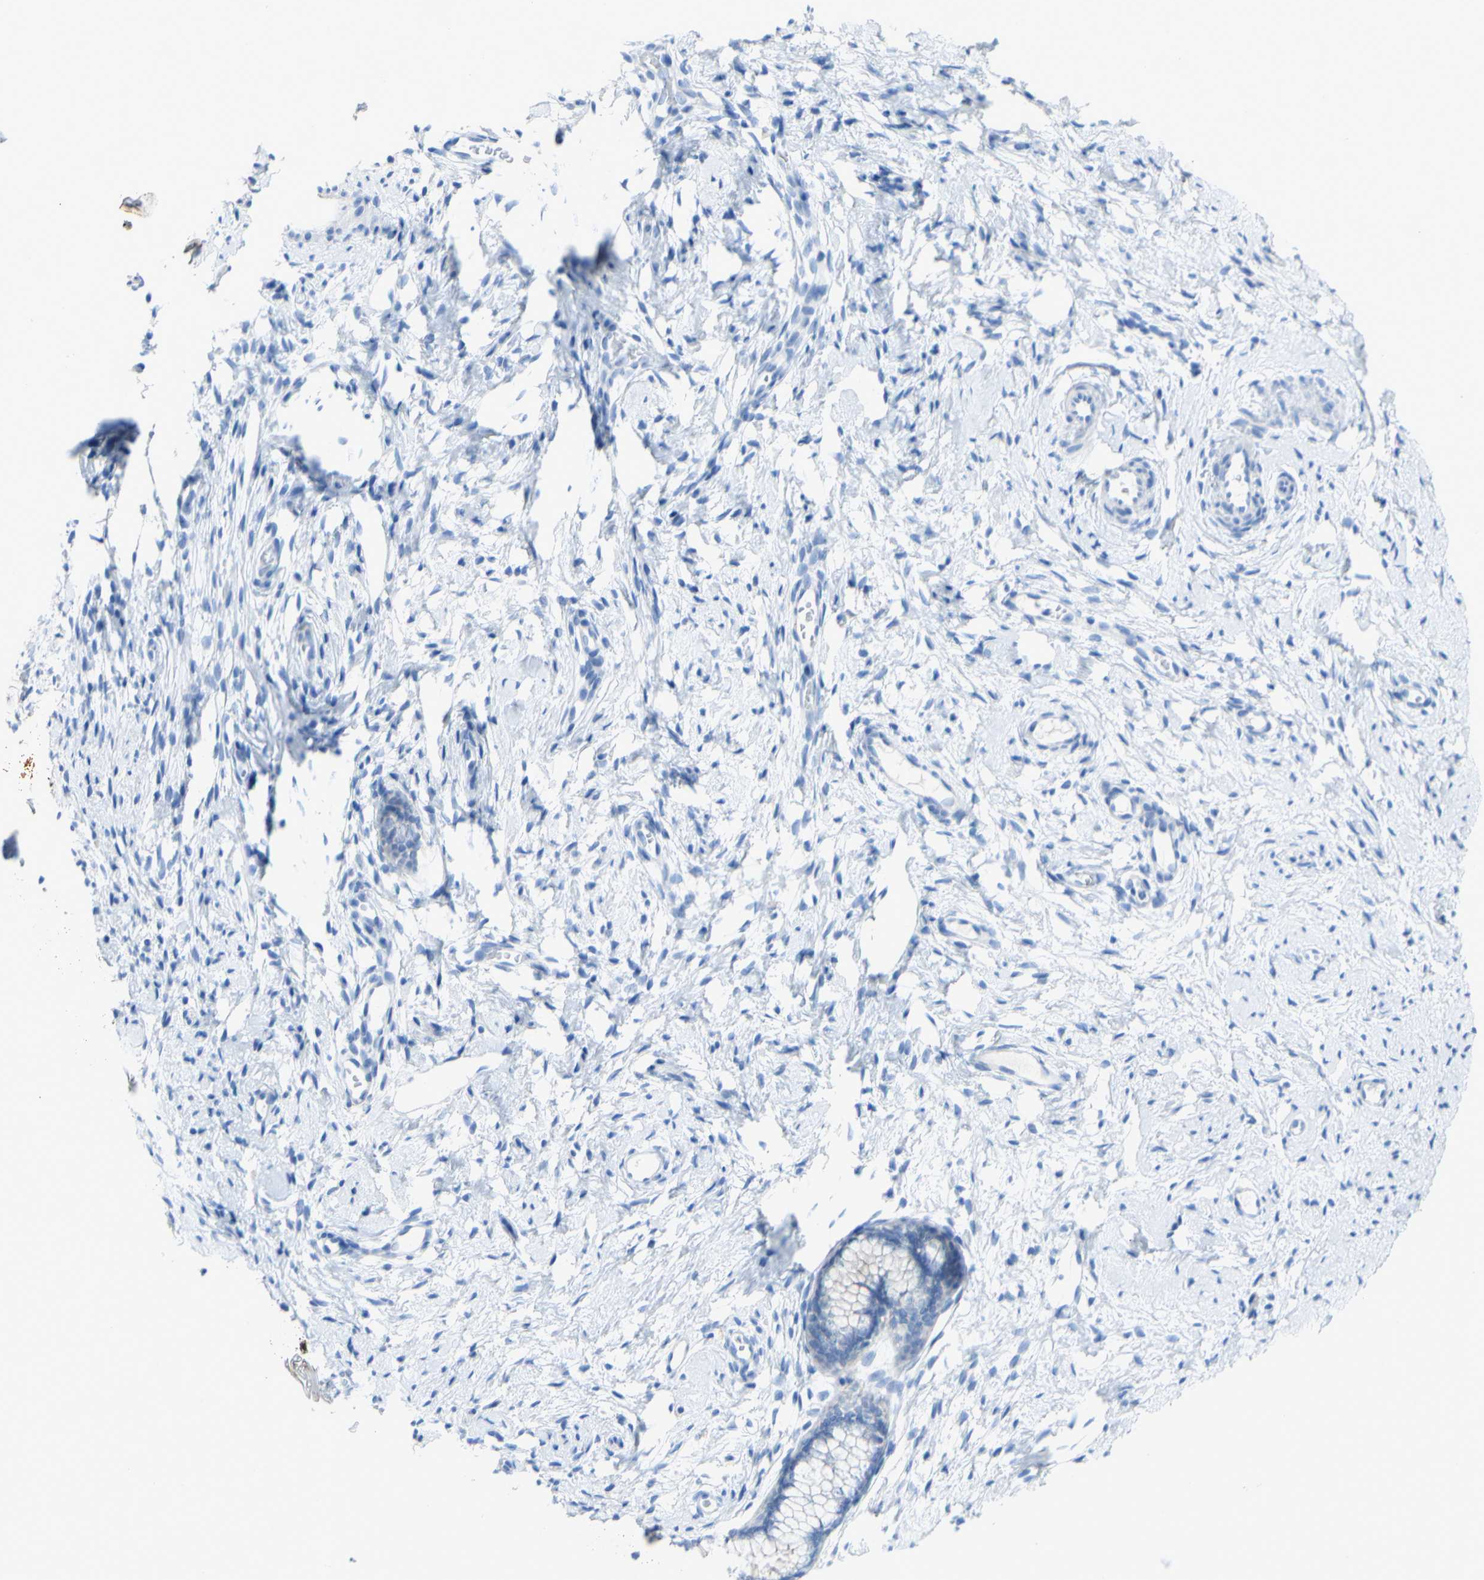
{"staining": {"intensity": "negative", "quantity": "none", "location": "none"}, "tissue": "cervix", "cell_type": "Glandular cells", "image_type": "normal", "snomed": [{"axis": "morphology", "description": "Normal tissue, NOS"}, {"axis": "topography", "description": "Cervix"}], "caption": "High power microscopy image of an IHC micrograph of normal cervix, revealing no significant expression in glandular cells. Nuclei are stained in blue.", "gene": "DSC2", "patient": {"sex": "female", "age": 65}}